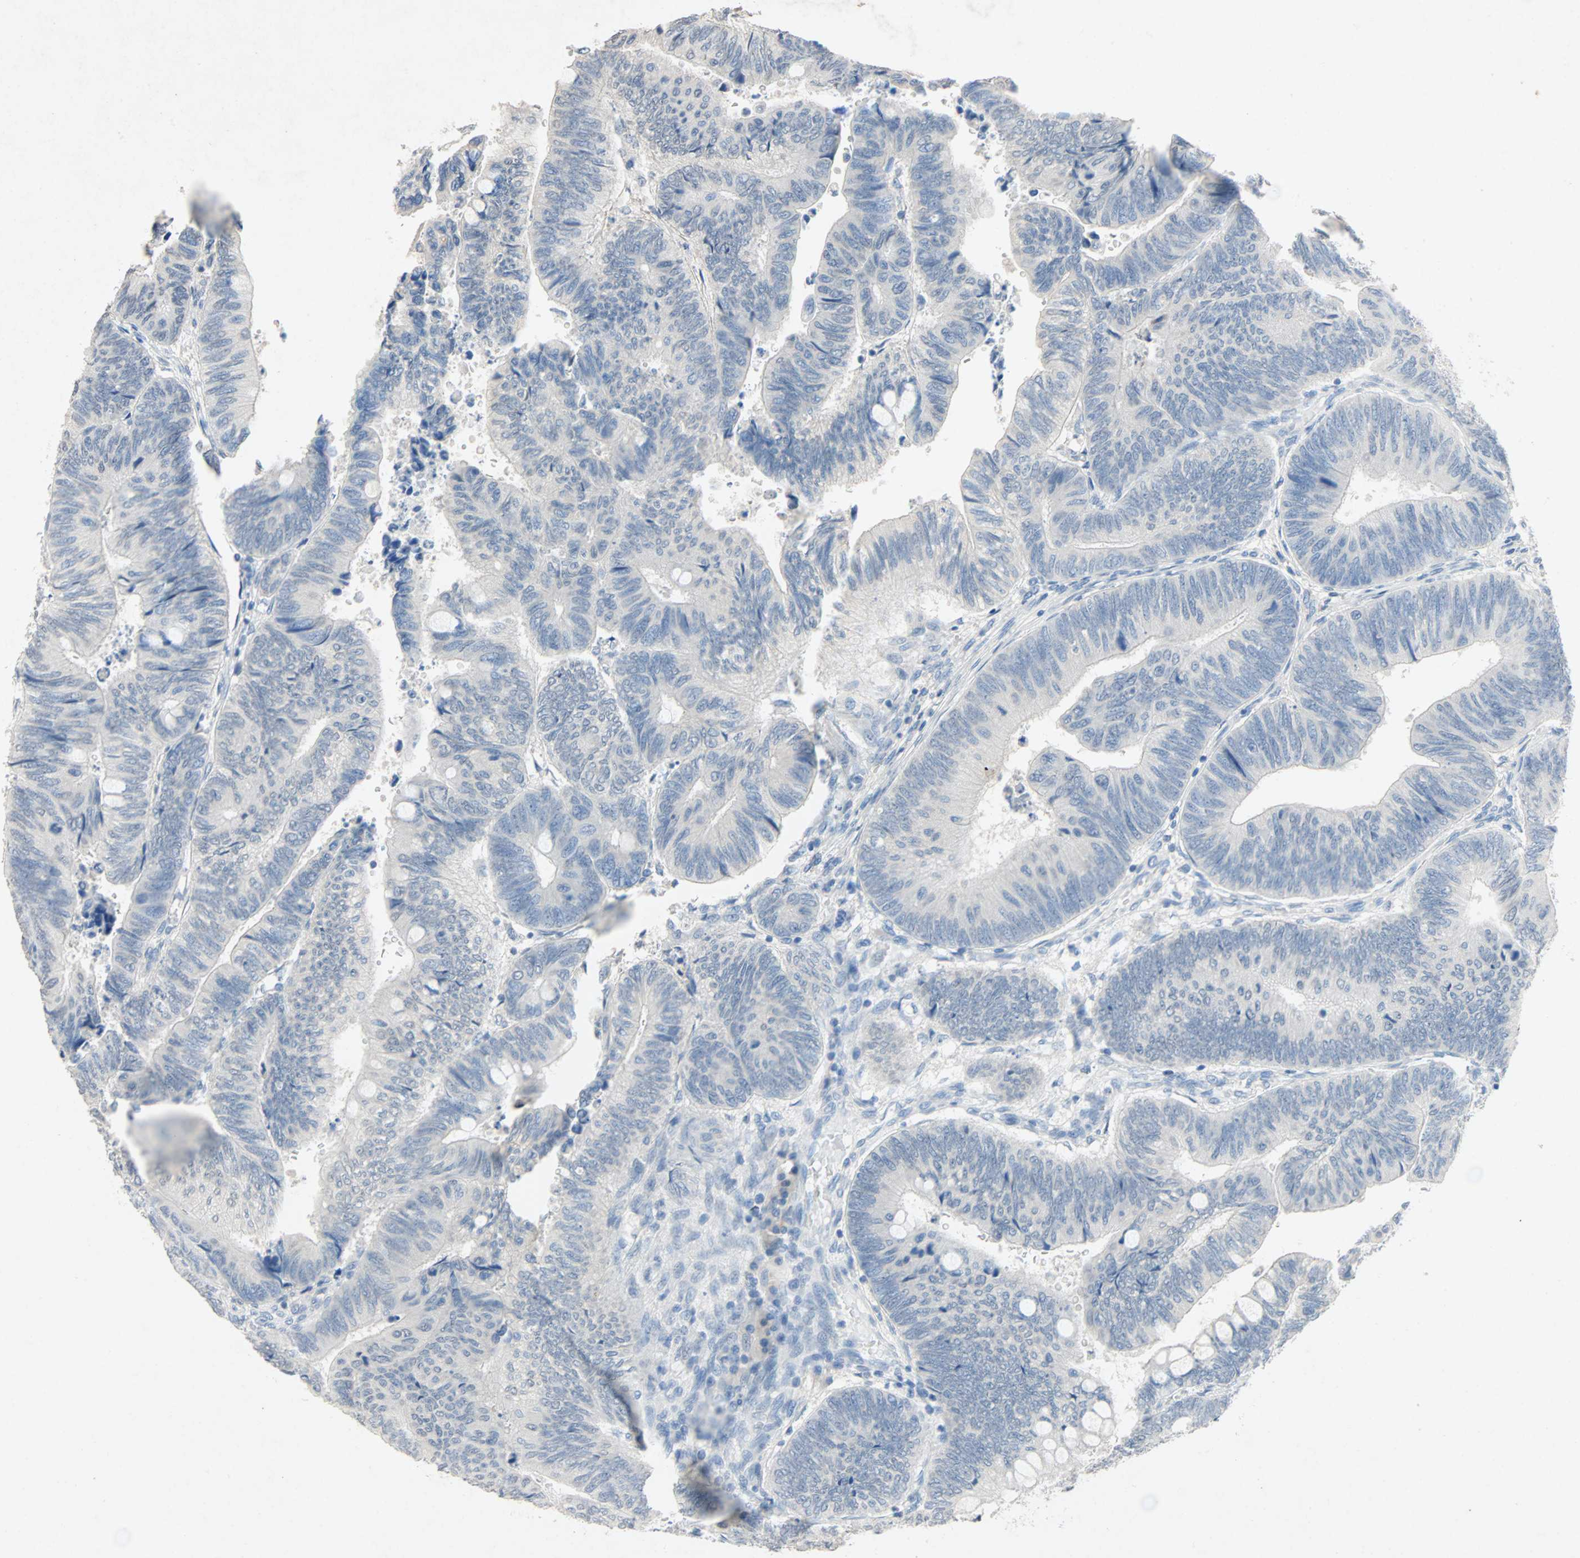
{"staining": {"intensity": "negative", "quantity": "none", "location": "none"}, "tissue": "colorectal cancer", "cell_type": "Tumor cells", "image_type": "cancer", "snomed": [{"axis": "morphology", "description": "Normal tissue, NOS"}, {"axis": "morphology", "description": "Adenocarcinoma, NOS"}, {"axis": "topography", "description": "Rectum"}, {"axis": "topography", "description": "Peripheral nerve tissue"}], "caption": "Immunohistochemical staining of adenocarcinoma (colorectal) exhibits no significant positivity in tumor cells.", "gene": "PCDHB2", "patient": {"sex": "male", "age": 92}}